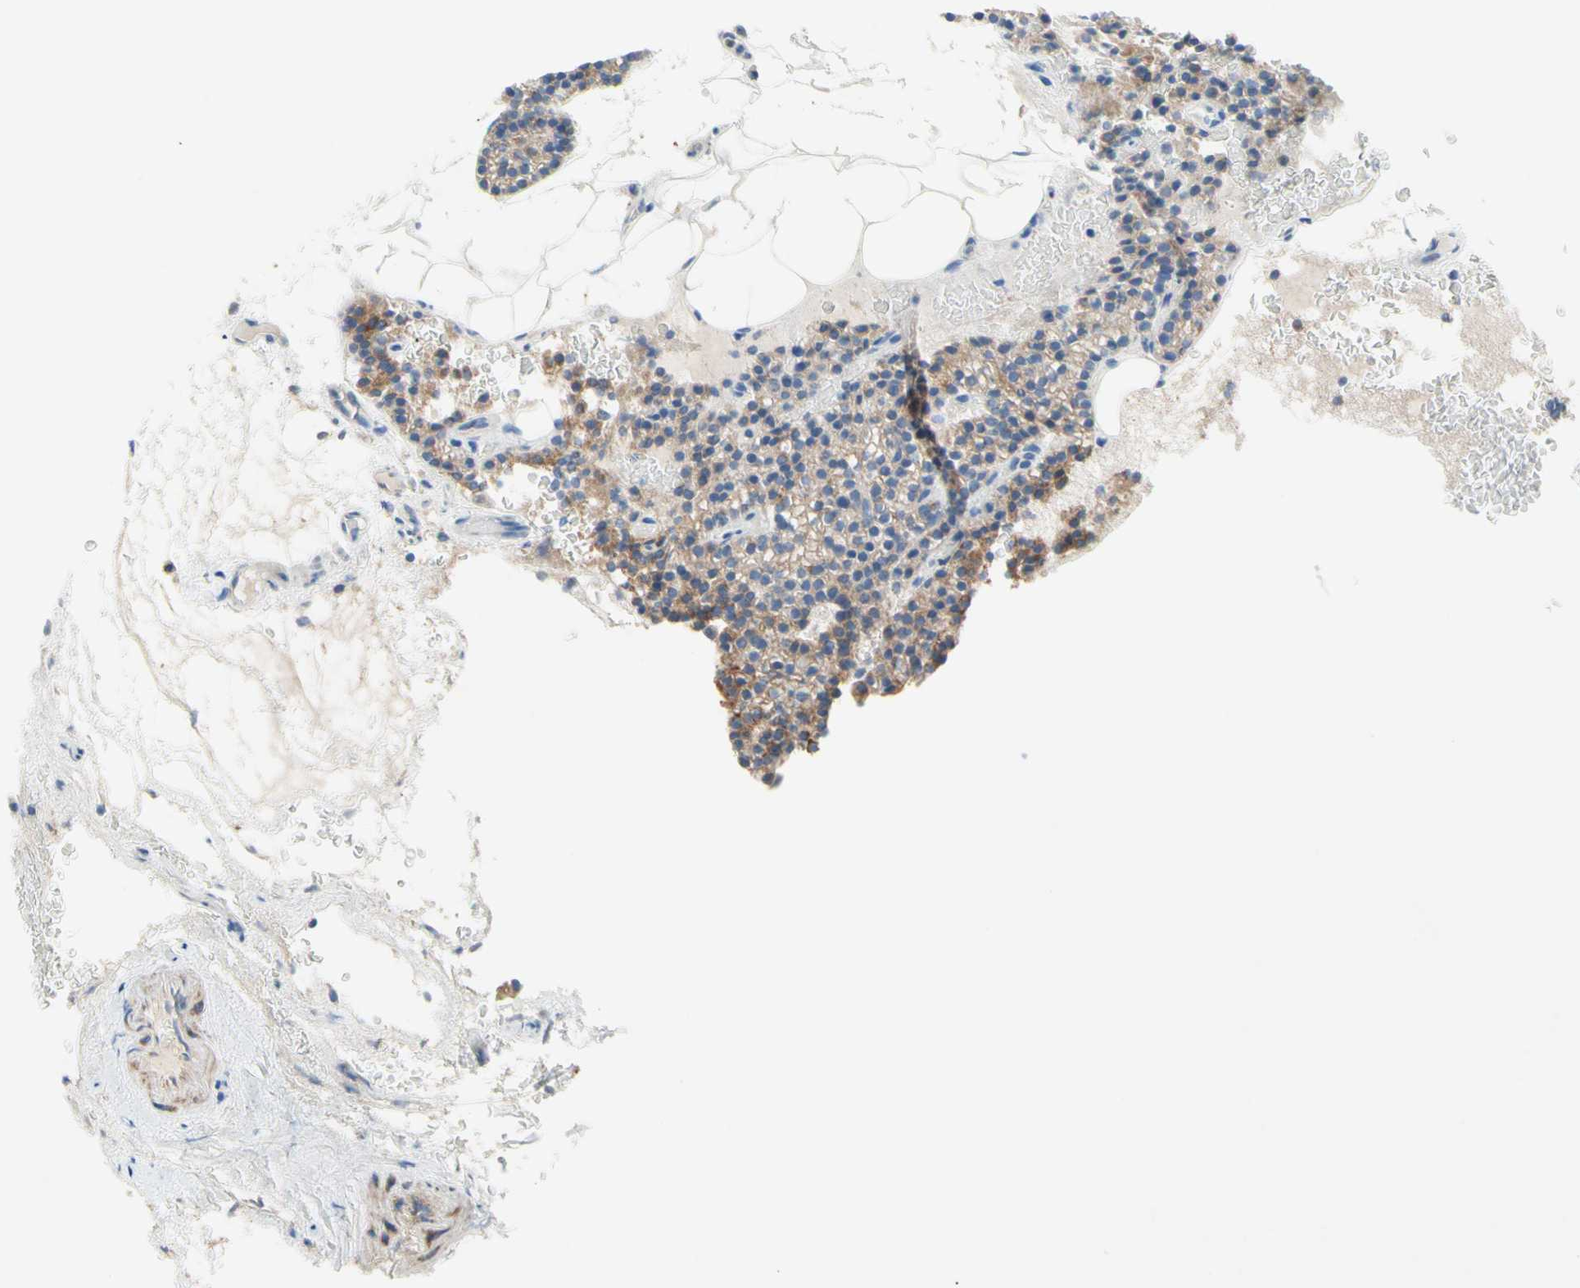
{"staining": {"intensity": "weak", "quantity": ">75%", "location": "cytoplasmic/membranous"}, "tissue": "parathyroid gland", "cell_type": "Glandular cells", "image_type": "normal", "snomed": [{"axis": "morphology", "description": "Normal tissue, NOS"}, {"axis": "morphology", "description": "Hyperplasia, NOS"}, {"axis": "topography", "description": "Parathyroid gland"}], "caption": "Protein positivity by IHC displays weak cytoplasmic/membranous positivity in about >75% of glandular cells in normal parathyroid gland. The protein of interest is stained brown, and the nuclei are stained in blue (DAB (3,3'-diaminobenzidine) IHC with brightfield microscopy, high magnification).", "gene": "MFF", "patient": {"sex": "male", "age": 44}}